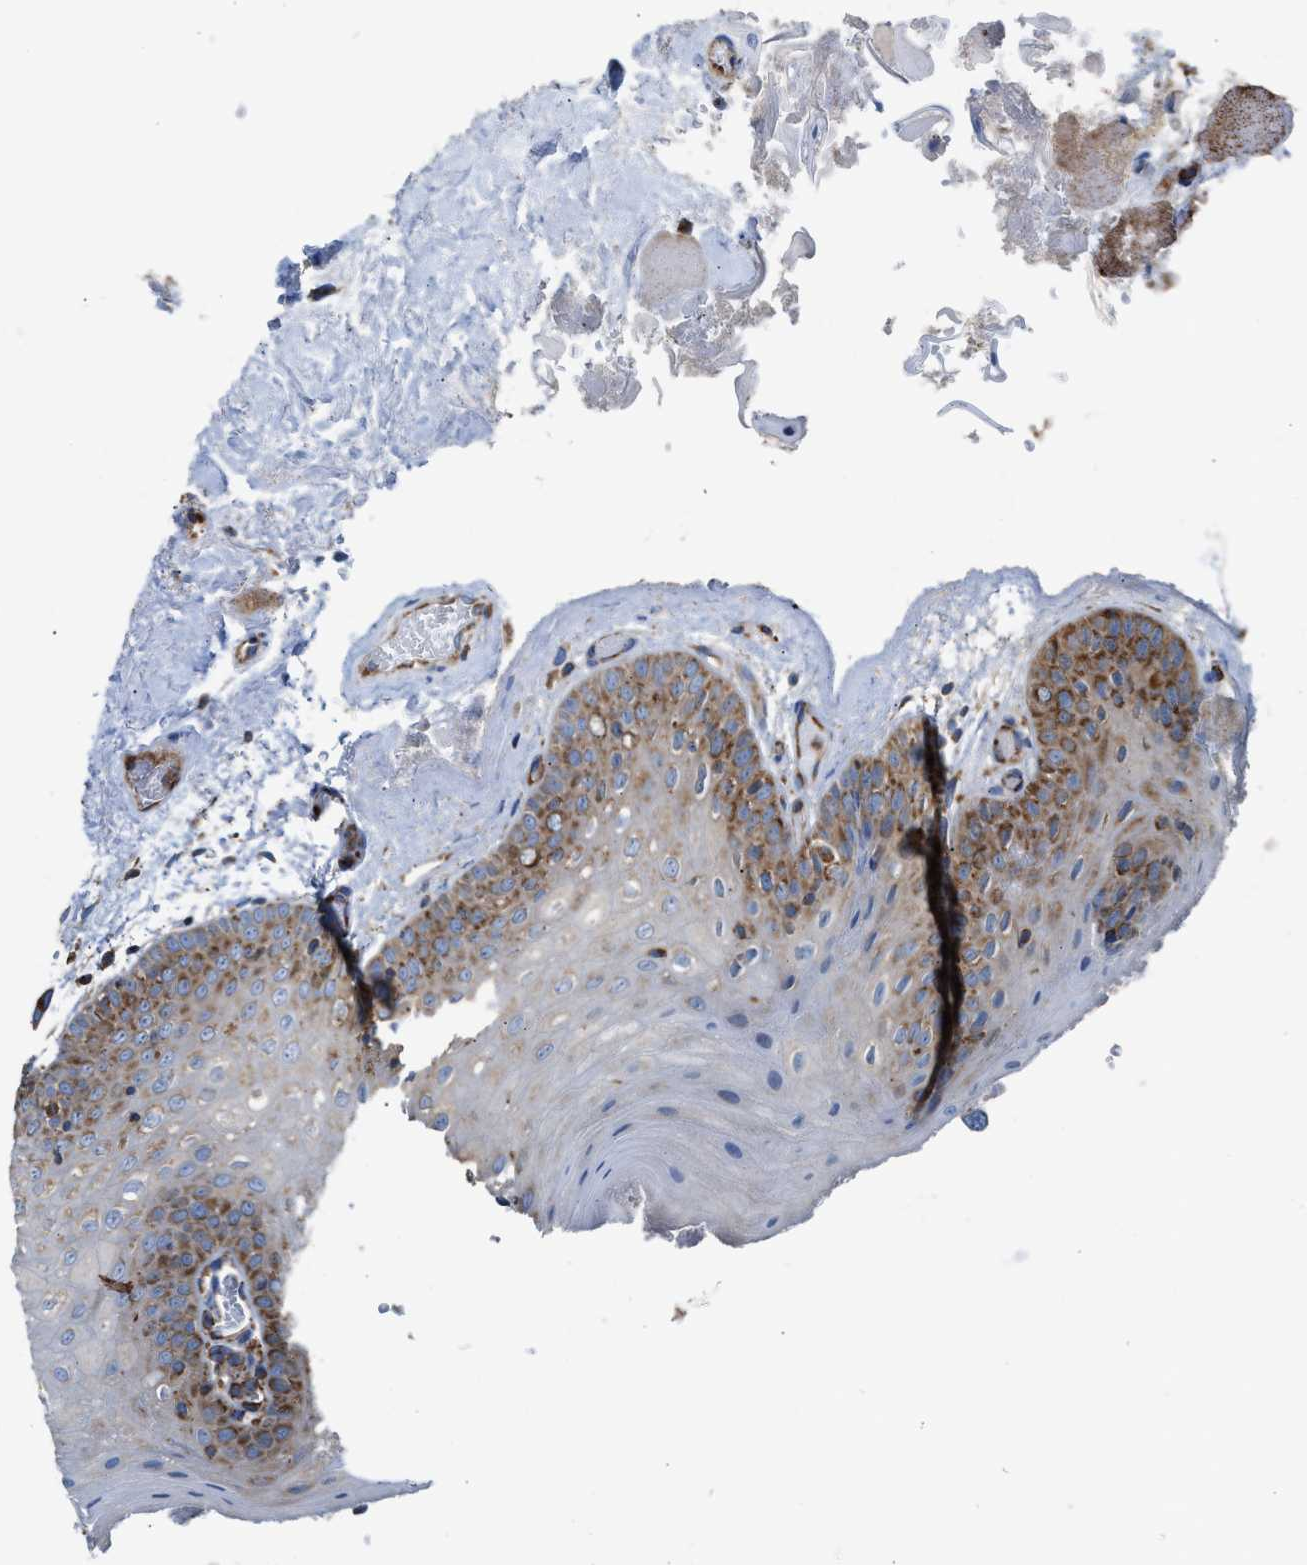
{"staining": {"intensity": "moderate", "quantity": "25%-75%", "location": "cytoplasmic/membranous"}, "tissue": "oral mucosa", "cell_type": "Squamous epithelial cells", "image_type": "normal", "snomed": [{"axis": "morphology", "description": "Normal tissue, NOS"}, {"axis": "morphology", "description": "Squamous cell carcinoma, NOS"}, {"axis": "topography", "description": "Oral tissue"}, {"axis": "topography", "description": "Head-Neck"}], "caption": "Squamous epithelial cells display medium levels of moderate cytoplasmic/membranous staining in approximately 25%-75% of cells in unremarkable oral mucosa. The protein of interest is stained brown, and the nuclei are stained in blue (DAB IHC with brightfield microscopy, high magnification).", "gene": "TBC1D15", "patient": {"sex": "male", "age": 71}}